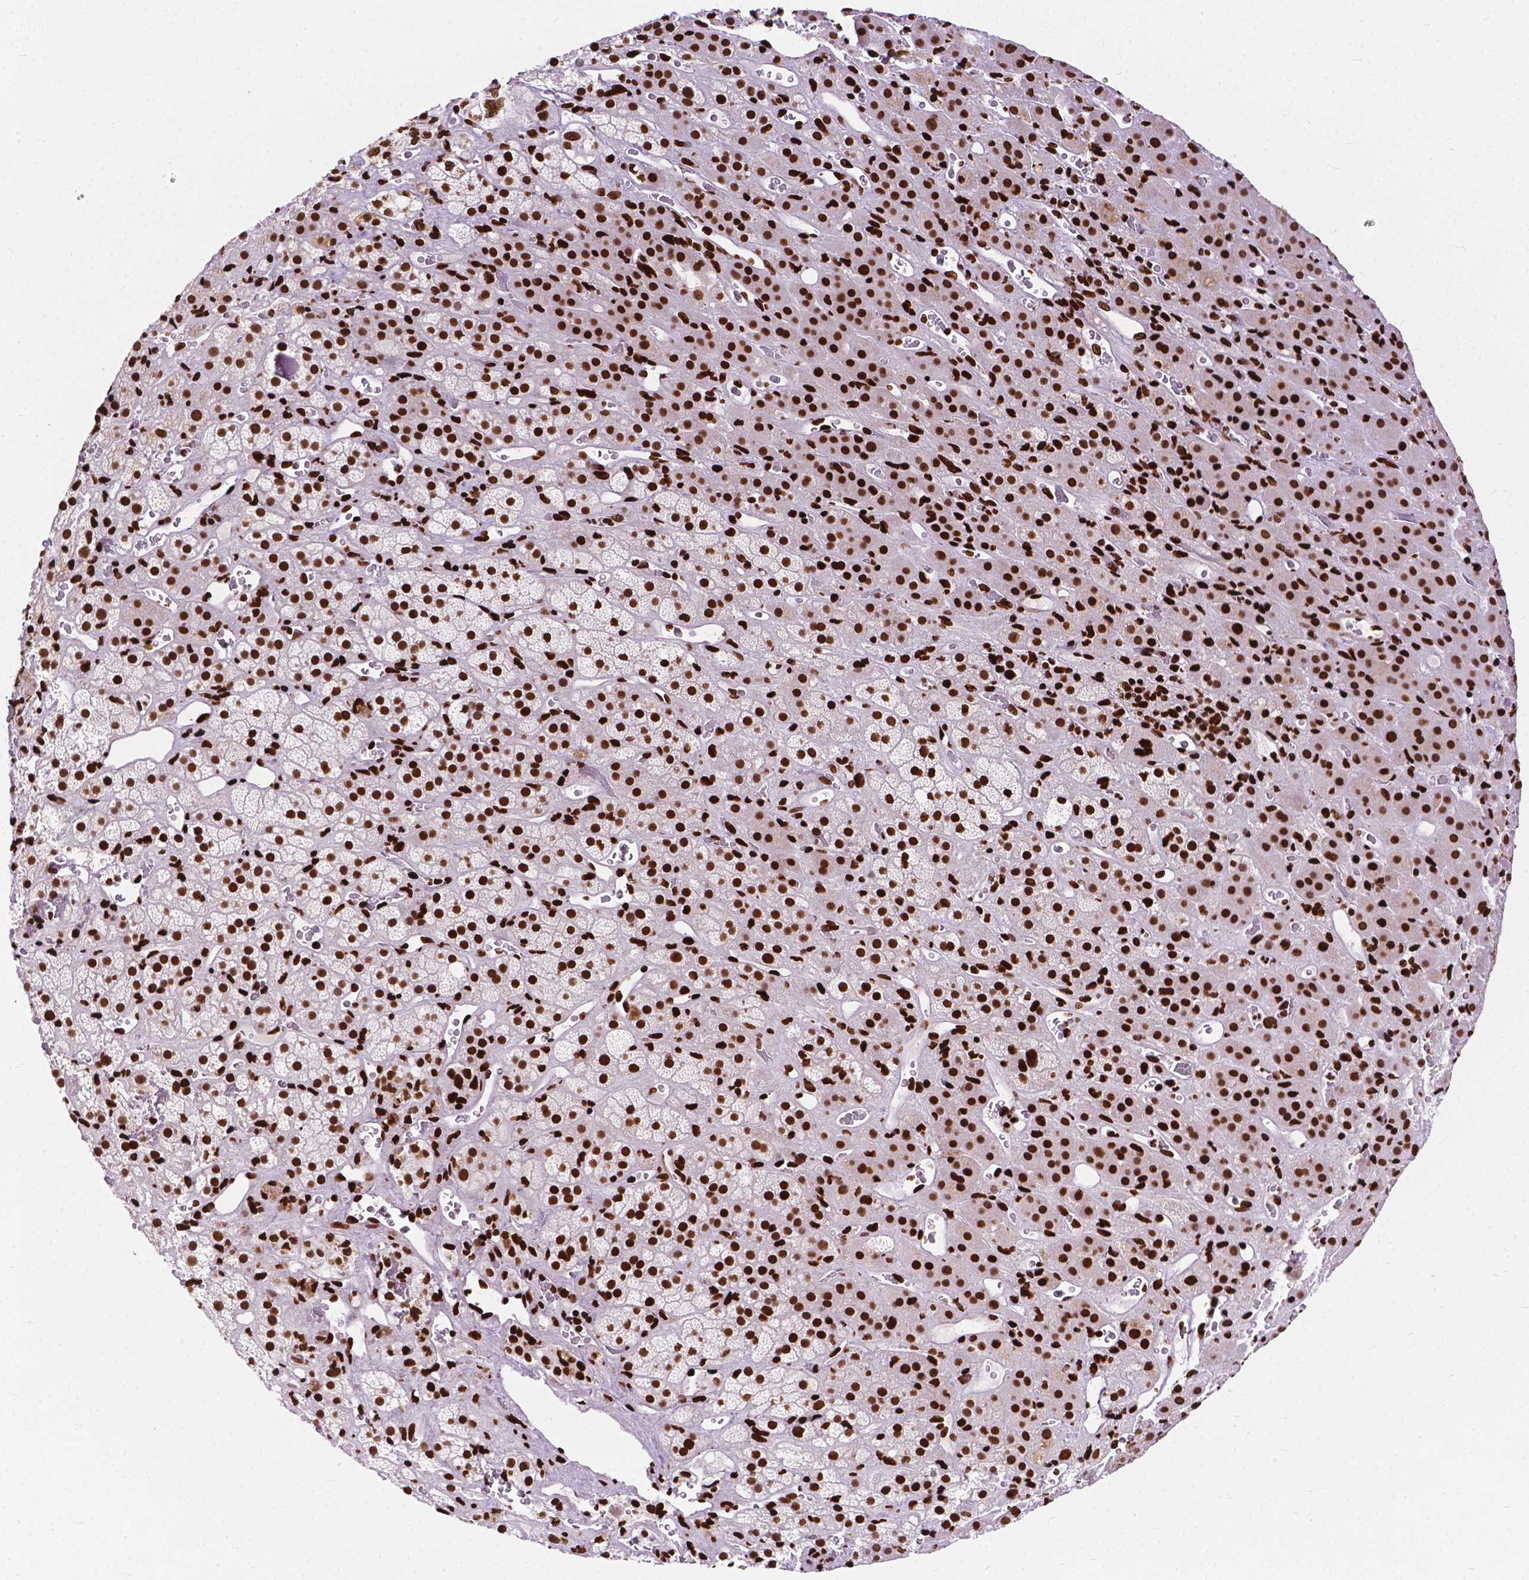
{"staining": {"intensity": "strong", "quantity": ">75%", "location": "nuclear"}, "tissue": "adrenal gland", "cell_type": "Glandular cells", "image_type": "normal", "snomed": [{"axis": "morphology", "description": "Normal tissue, NOS"}, {"axis": "topography", "description": "Adrenal gland"}], "caption": "Human adrenal gland stained for a protein (brown) exhibits strong nuclear positive staining in approximately >75% of glandular cells.", "gene": "SMIM5", "patient": {"sex": "male", "age": 57}}